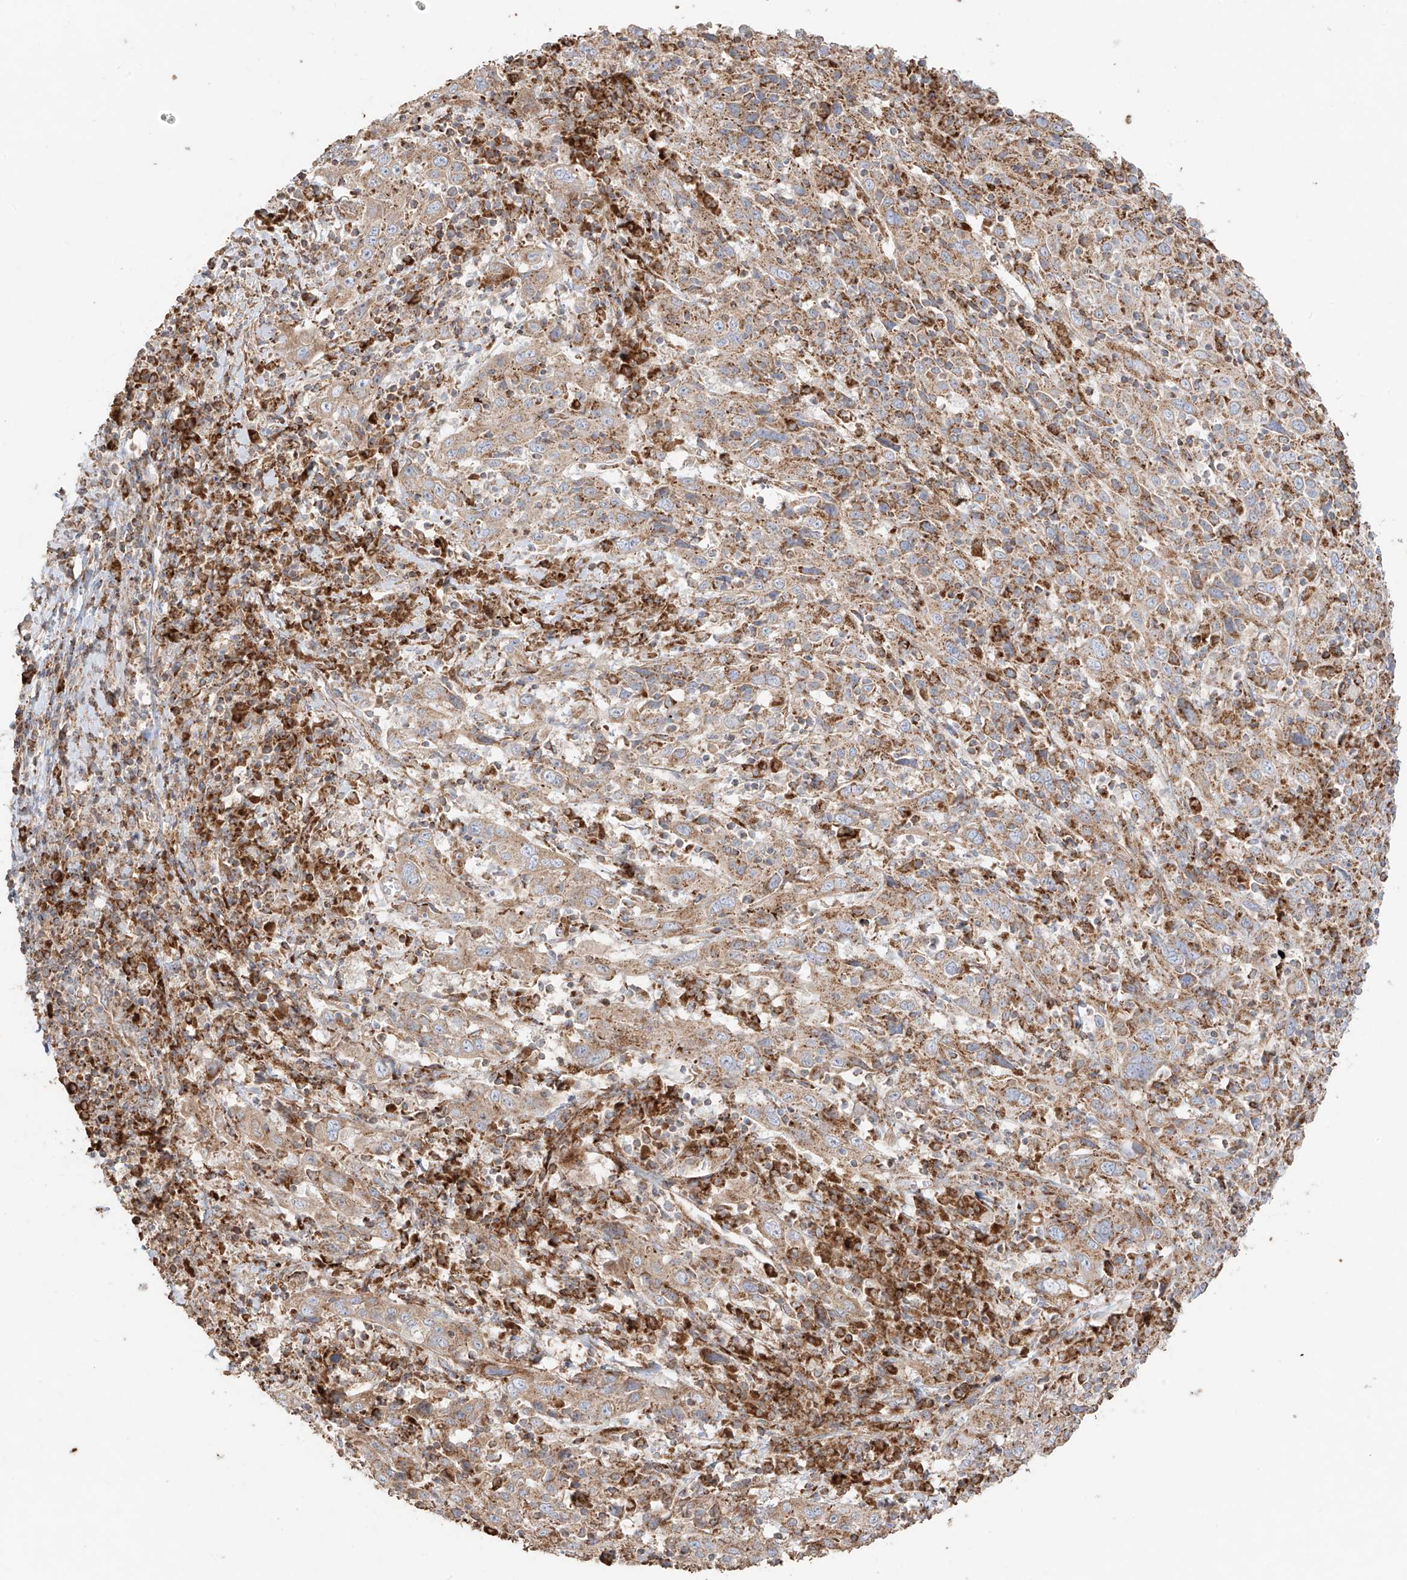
{"staining": {"intensity": "weak", "quantity": ">75%", "location": "cytoplasmic/membranous"}, "tissue": "cervical cancer", "cell_type": "Tumor cells", "image_type": "cancer", "snomed": [{"axis": "morphology", "description": "Squamous cell carcinoma, NOS"}, {"axis": "topography", "description": "Cervix"}], "caption": "An image of cervical squamous cell carcinoma stained for a protein displays weak cytoplasmic/membranous brown staining in tumor cells.", "gene": "COLGALT2", "patient": {"sex": "female", "age": 46}}